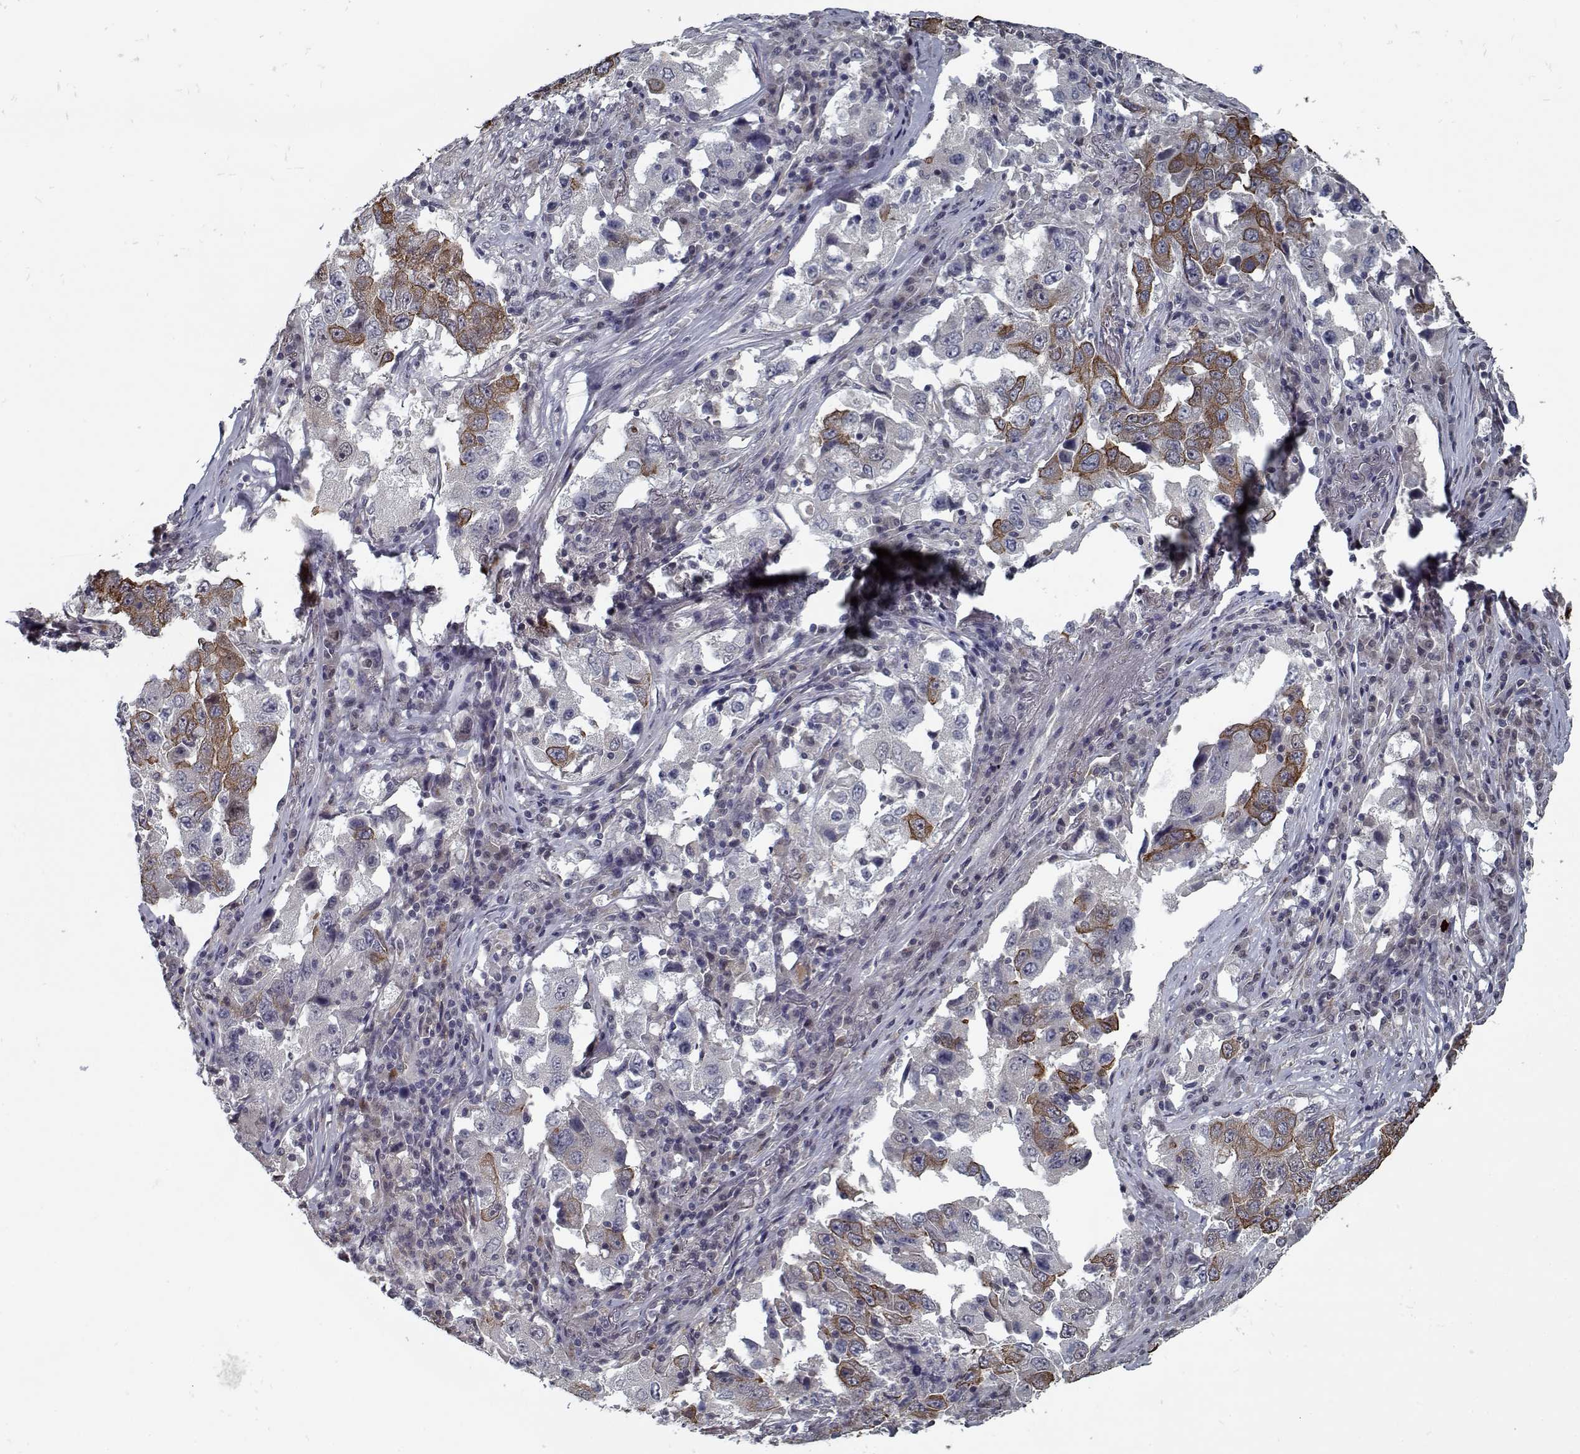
{"staining": {"intensity": "moderate", "quantity": "25%-75%", "location": "cytoplasmic/membranous"}, "tissue": "lung cancer", "cell_type": "Tumor cells", "image_type": "cancer", "snomed": [{"axis": "morphology", "description": "Adenocarcinoma, NOS"}, {"axis": "topography", "description": "Lung"}], "caption": "A brown stain labels moderate cytoplasmic/membranous staining of a protein in human lung cancer (adenocarcinoma) tumor cells.", "gene": "NLK", "patient": {"sex": "male", "age": 73}}